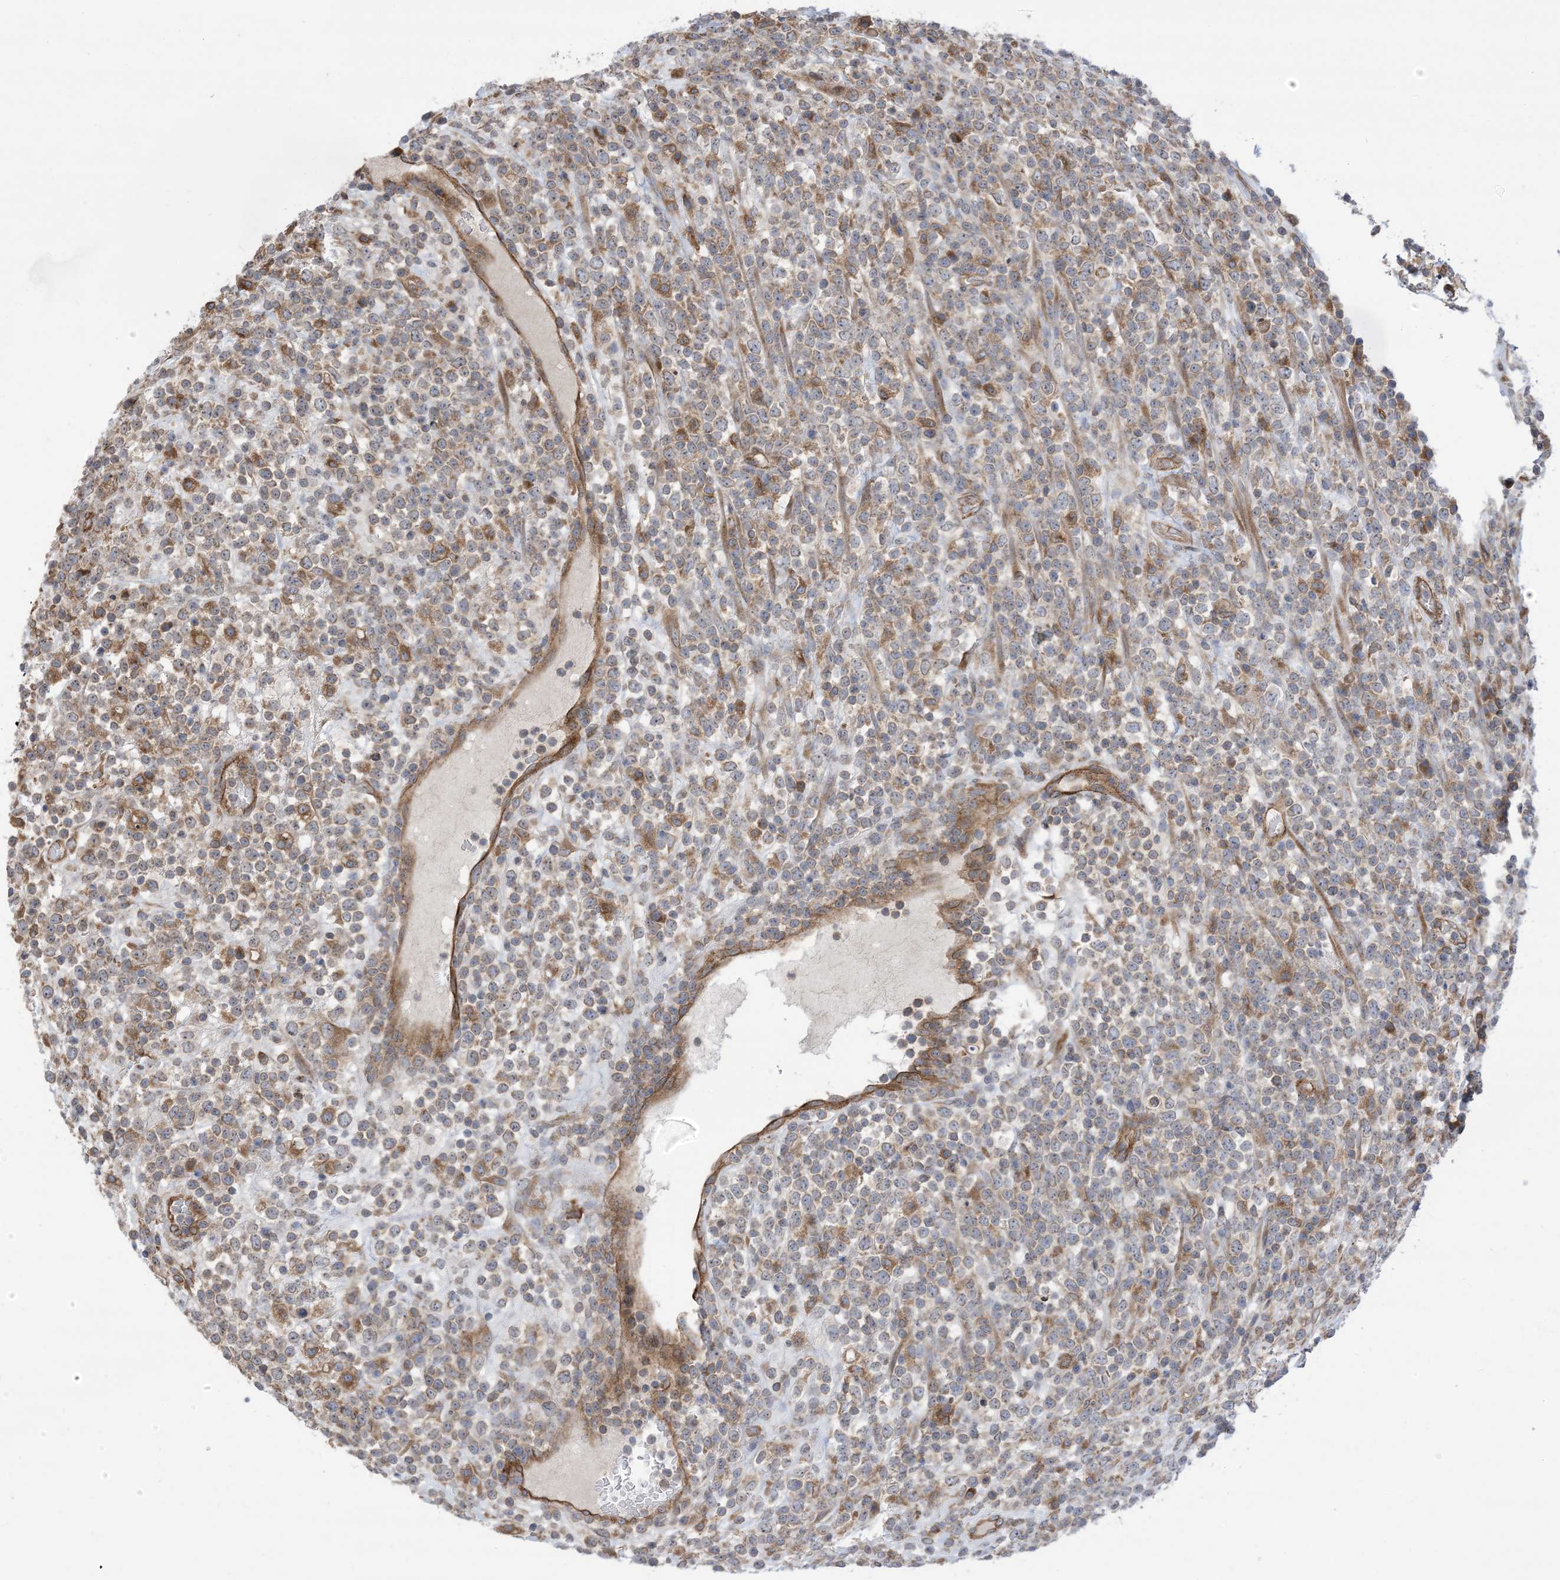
{"staining": {"intensity": "moderate", "quantity": "25%-75%", "location": "cytoplasmic/membranous"}, "tissue": "lymphoma", "cell_type": "Tumor cells", "image_type": "cancer", "snomed": [{"axis": "morphology", "description": "Malignant lymphoma, non-Hodgkin's type, High grade"}, {"axis": "topography", "description": "Colon"}], "caption": "Human malignant lymphoma, non-Hodgkin's type (high-grade) stained with a protein marker reveals moderate staining in tumor cells.", "gene": "CLEC16A", "patient": {"sex": "female", "age": 53}}